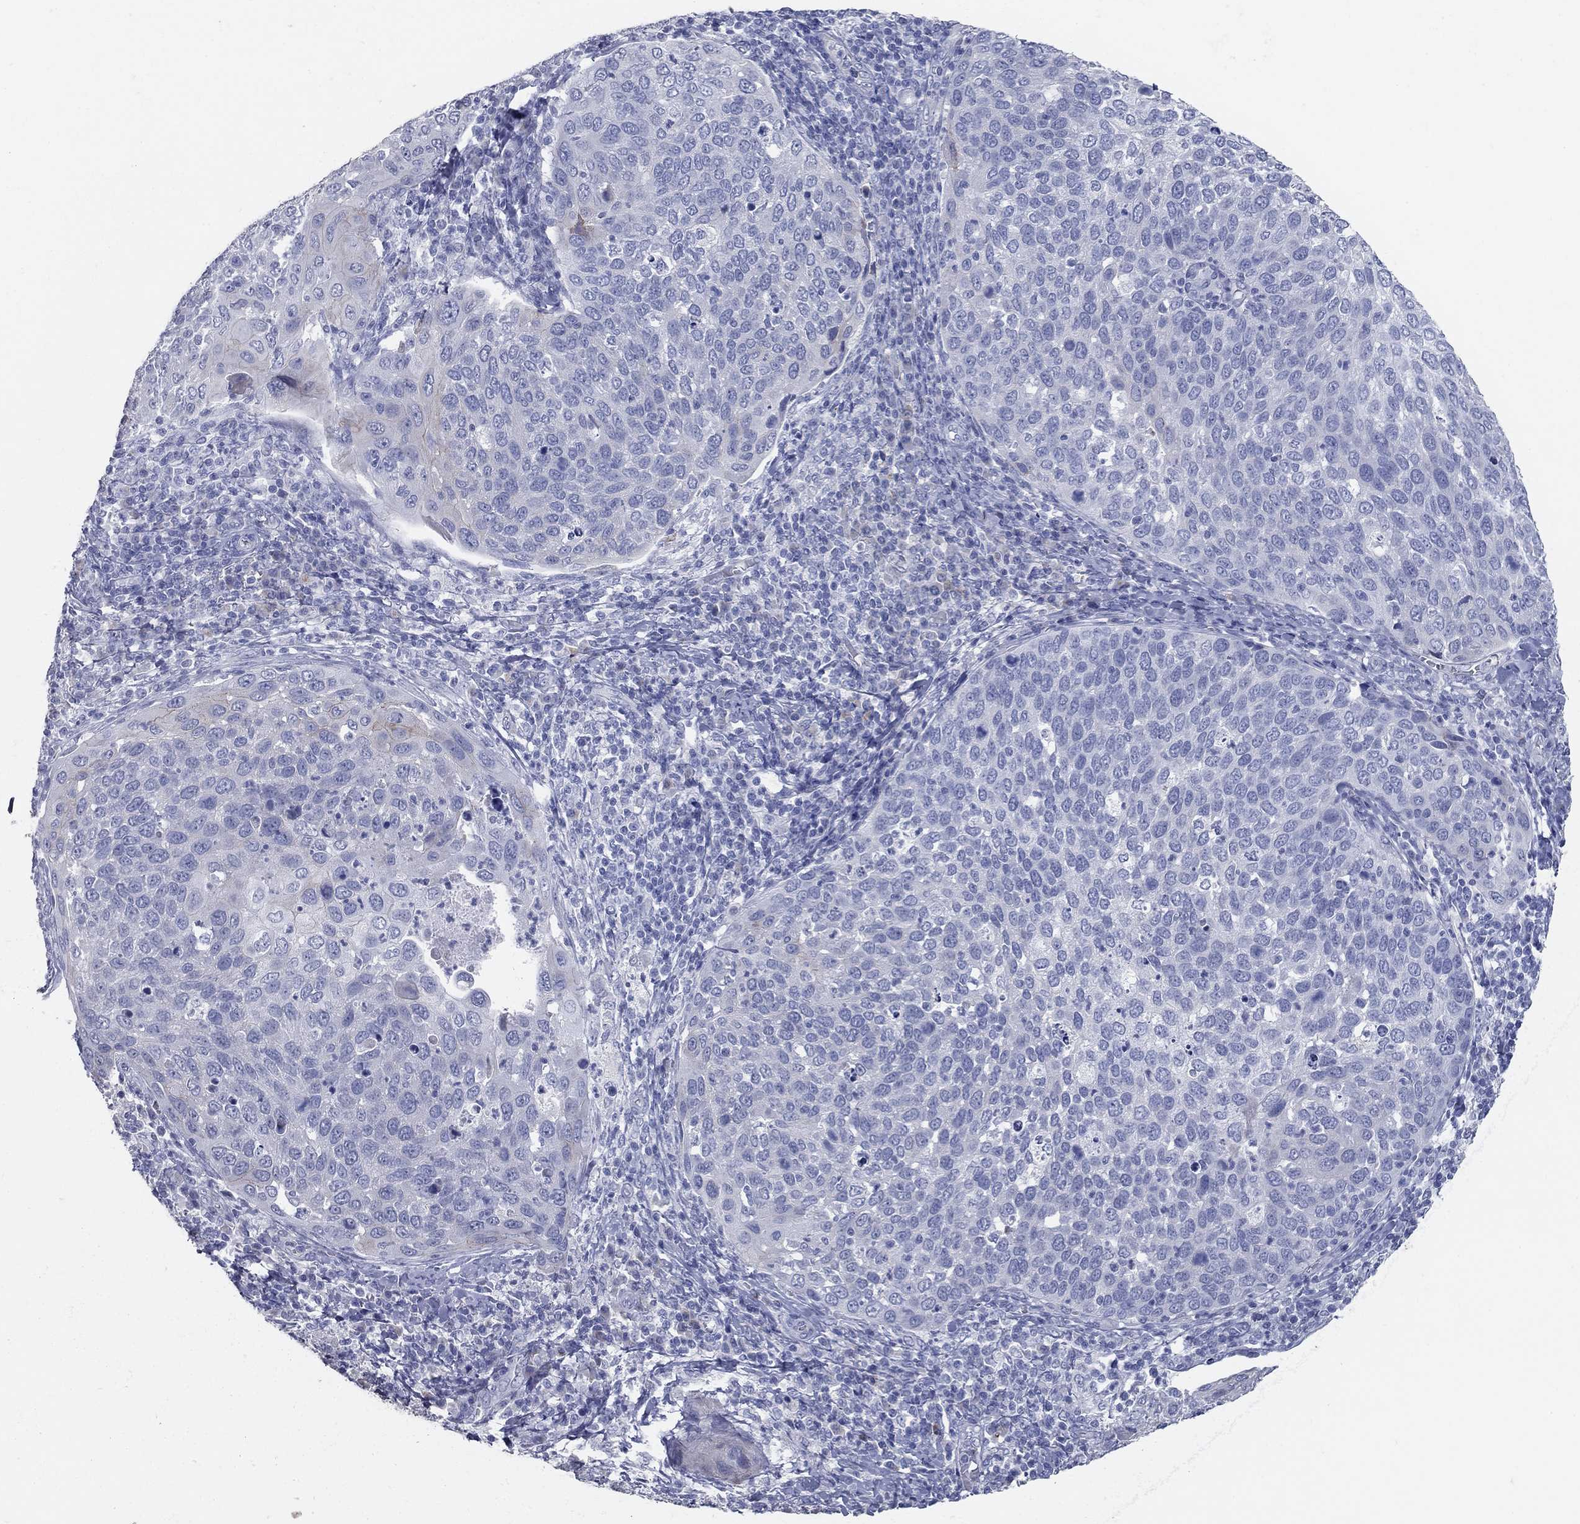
{"staining": {"intensity": "negative", "quantity": "none", "location": "none"}, "tissue": "cervical cancer", "cell_type": "Tumor cells", "image_type": "cancer", "snomed": [{"axis": "morphology", "description": "Squamous cell carcinoma, NOS"}, {"axis": "topography", "description": "Cervix"}], "caption": "The histopathology image reveals no staining of tumor cells in cervical cancer.", "gene": "TAC1", "patient": {"sex": "female", "age": 54}}